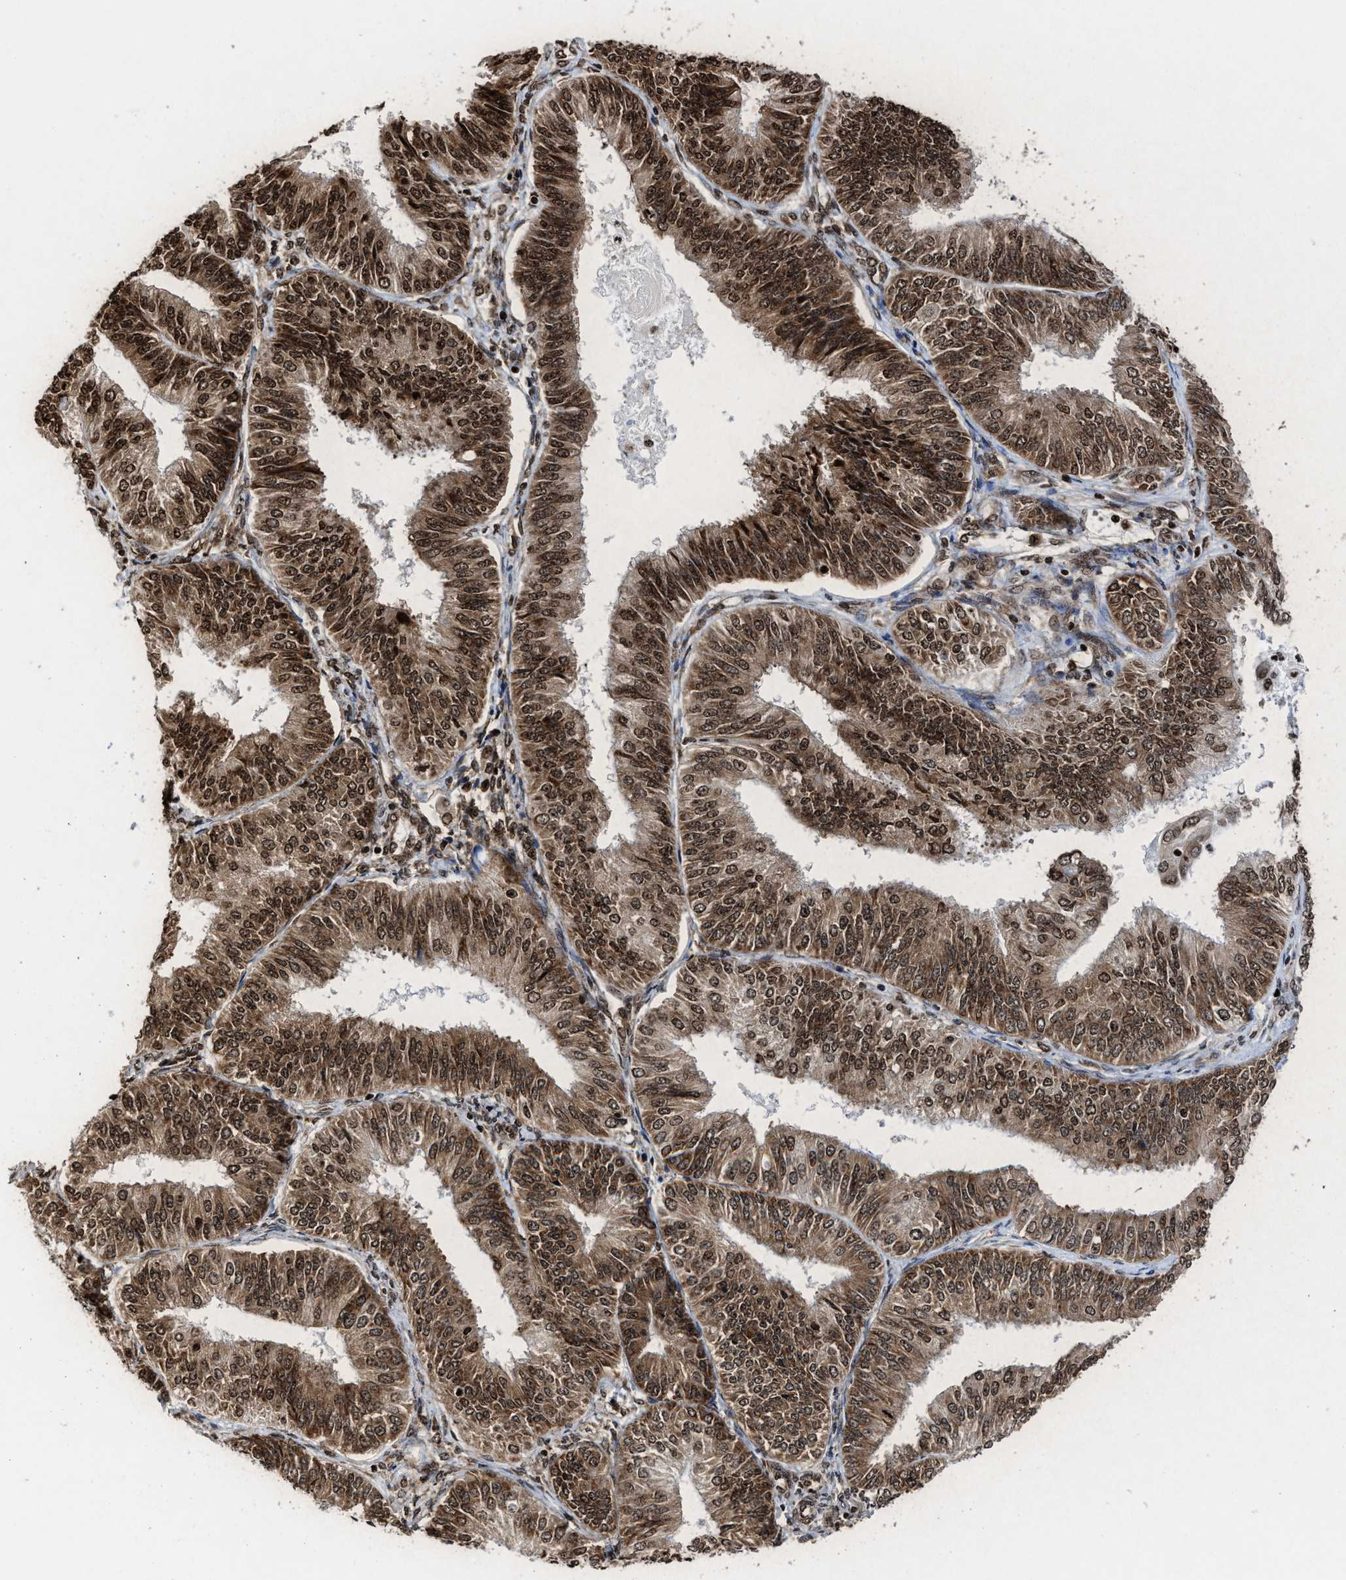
{"staining": {"intensity": "strong", "quantity": ">75%", "location": "nuclear"}, "tissue": "endometrial cancer", "cell_type": "Tumor cells", "image_type": "cancer", "snomed": [{"axis": "morphology", "description": "Adenocarcinoma, NOS"}, {"axis": "topography", "description": "Endometrium"}], "caption": "IHC micrograph of neoplastic tissue: human endometrial cancer (adenocarcinoma) stained using IHC shows high levels of strong protein expression localized specifically in the nuclear of tumor cells, appearing as a nuclear brown color.", "gene": "ALYREF", "patient": {"sex": "female", "age": 58}}